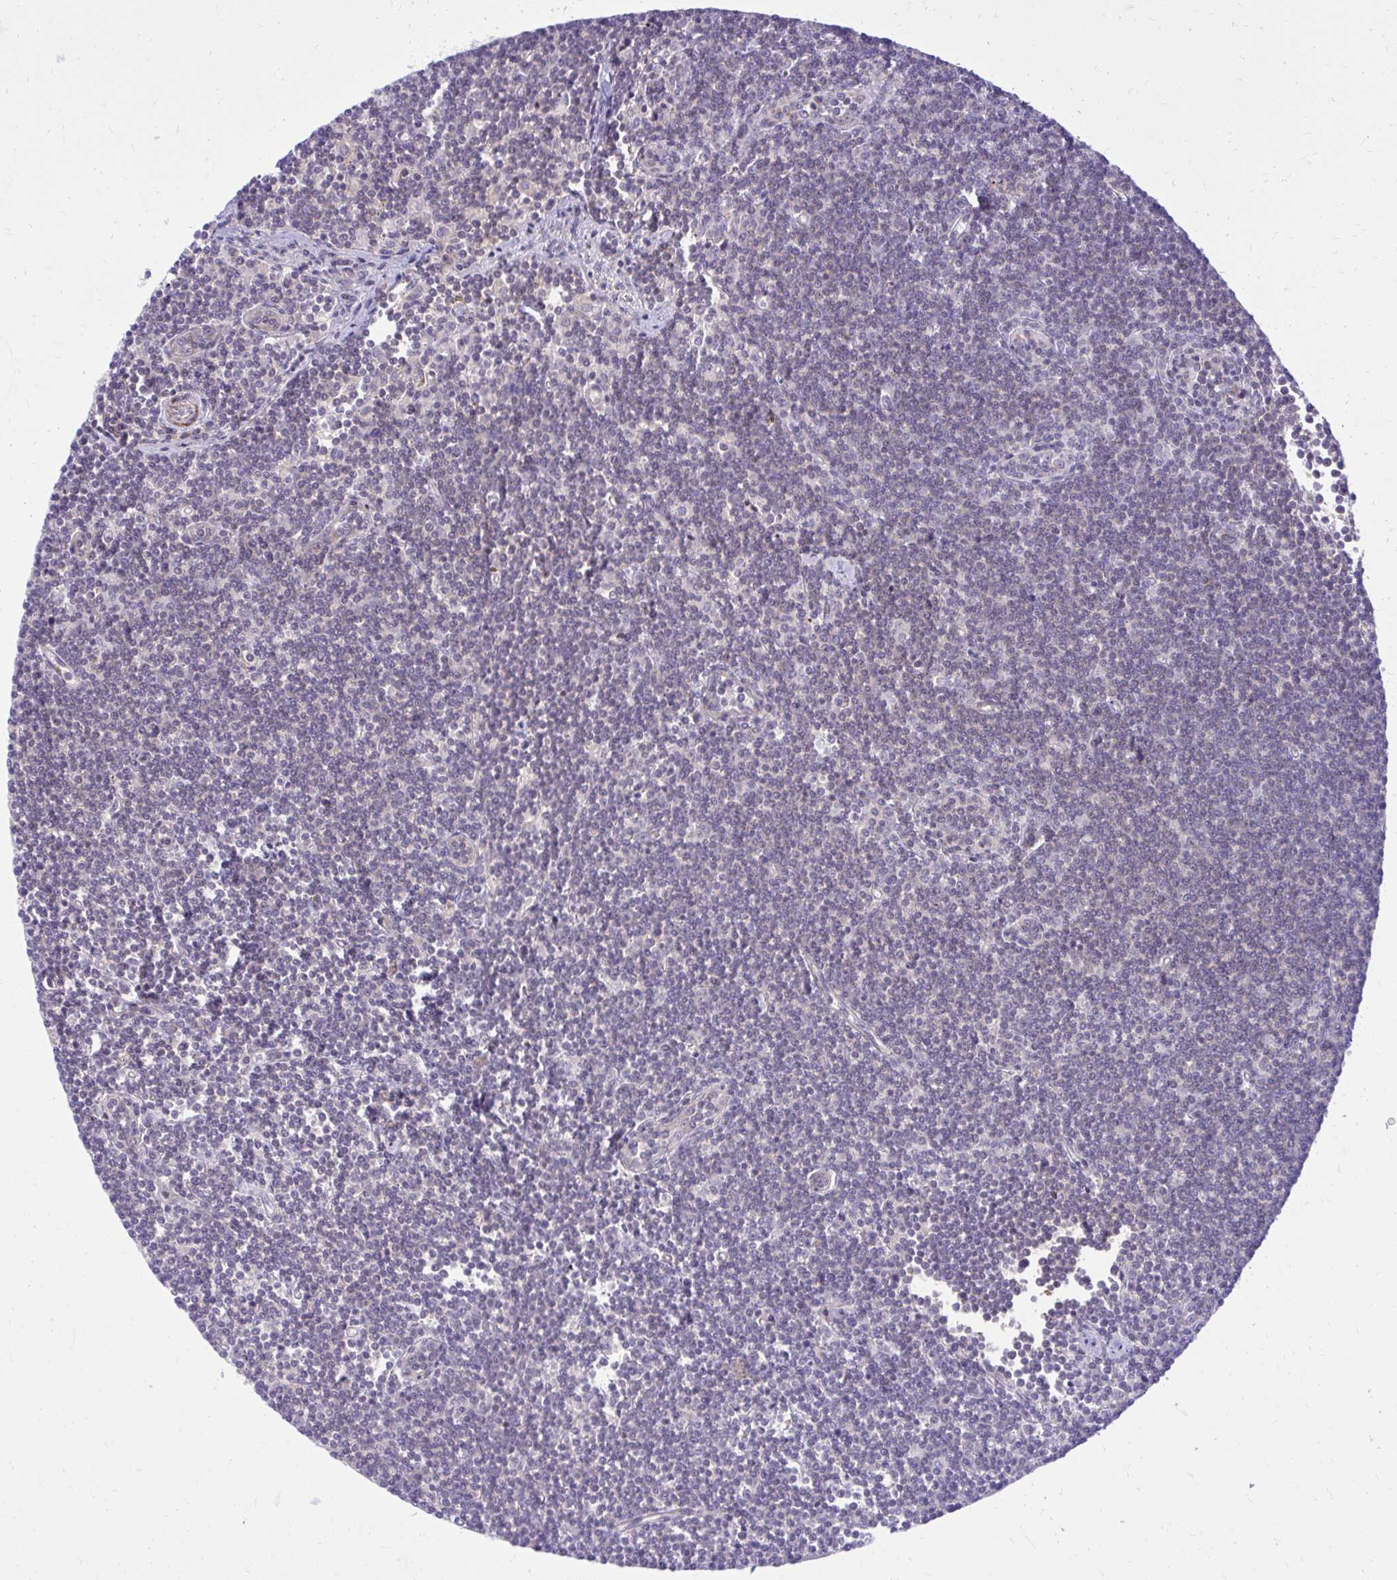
{"staining": {"intensity": "negative", "quantity": "none", "location": "none"}, "tissue": "lymphoma", "cell_type": "Tumor cells", "image_type": "cancer", "snomed": [{"axis": "morphology", "description": "Malignant lymphoma, non-Hodgkin's type, Low grade"}, {"axis": "topography", "description": "Lymph node"}], "caption": "This is an immunohistochemistry histopathology image of malignant lymphoma, non-Hodgkin's type (low-grade). There is no positivity in tumor cells.", "gene": "GPRIN3", "patient": {"sex": "female", "age": 73}}